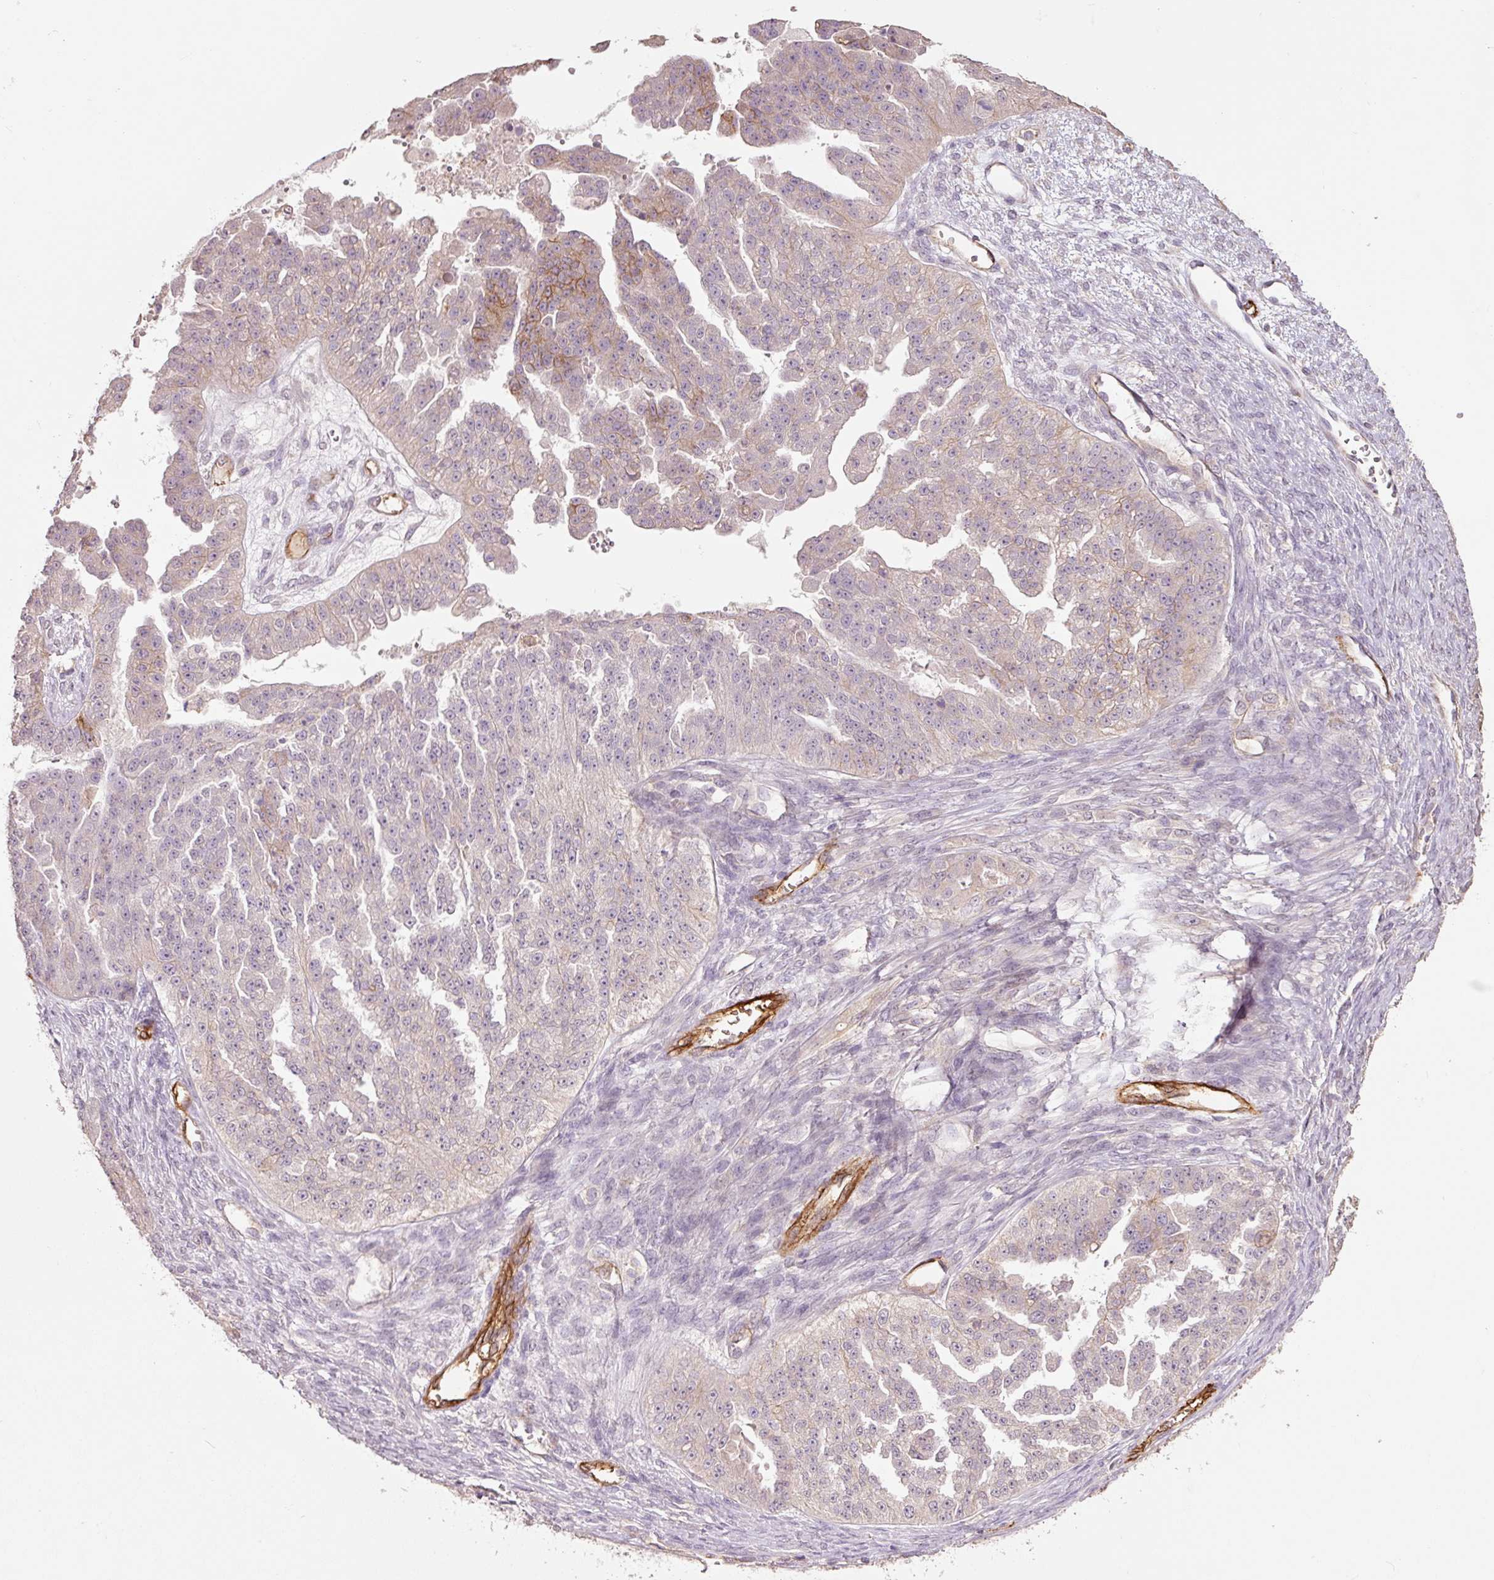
{"staining": {"intensity": "moderate", "quantity": "<25%", "location": "cytoplasmic/membranous"}, "tissue": "ovarian cancer", "cell_type": "Tumor cells", "image_type": "cancer", "snomed": [{"axis": "morphology", "description": "Cystadenocarcinoma, serous, NOS"}, {"axis": "topography", "description": "Ovary"}], "caption": "Ovarian cancer stained with a brown dye reveals moderate cytoplasmic/membranous positive staining in approximately <25% of tumor cells.", "gene": "SLC1A4", "patient": {"sex": "female", "age": 58}}